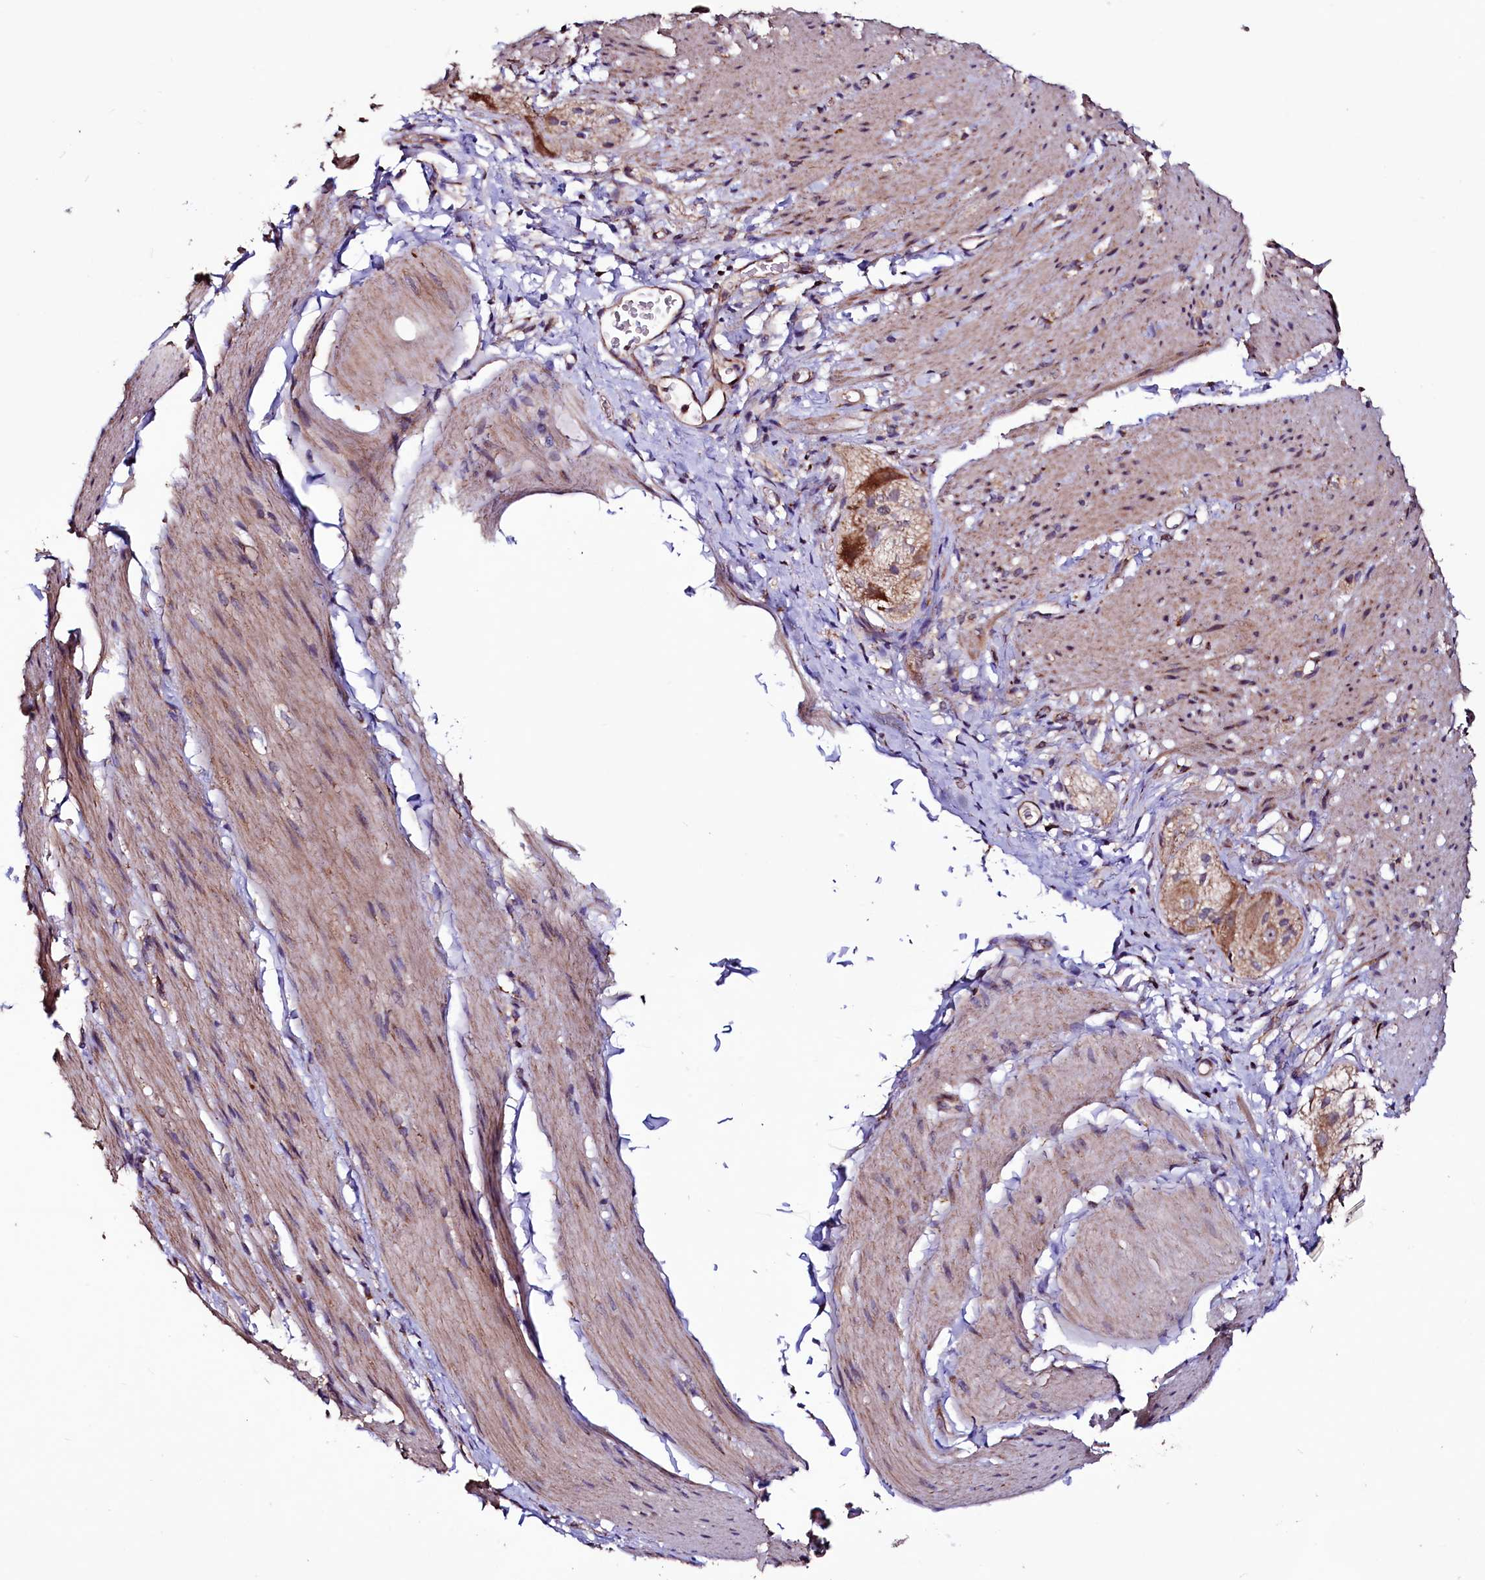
{"staining": {"intensity": "weak", "quantity": "25%-75%", "location": "cytoplasmic/membranous"}, "tissue": "smooth muscle", "cell_type": "Smooth muscle cells", "image_type": "normal", "snomed": [{"axis": "morphology", "description": "Normal tissue, NOS"}, {"axis": "topography", "description": "Smooth muscle"}, {"axis": "topography", "description": "Small intestine"}], "caption": "Protein expression analysis of normal human smooth muscle reveals weak cytoplasmic/membranous positivity in about 25%-75% of smooth muscle cells.", "gene": "STARD5", "patient": {"sex": "female", "age": 84}}